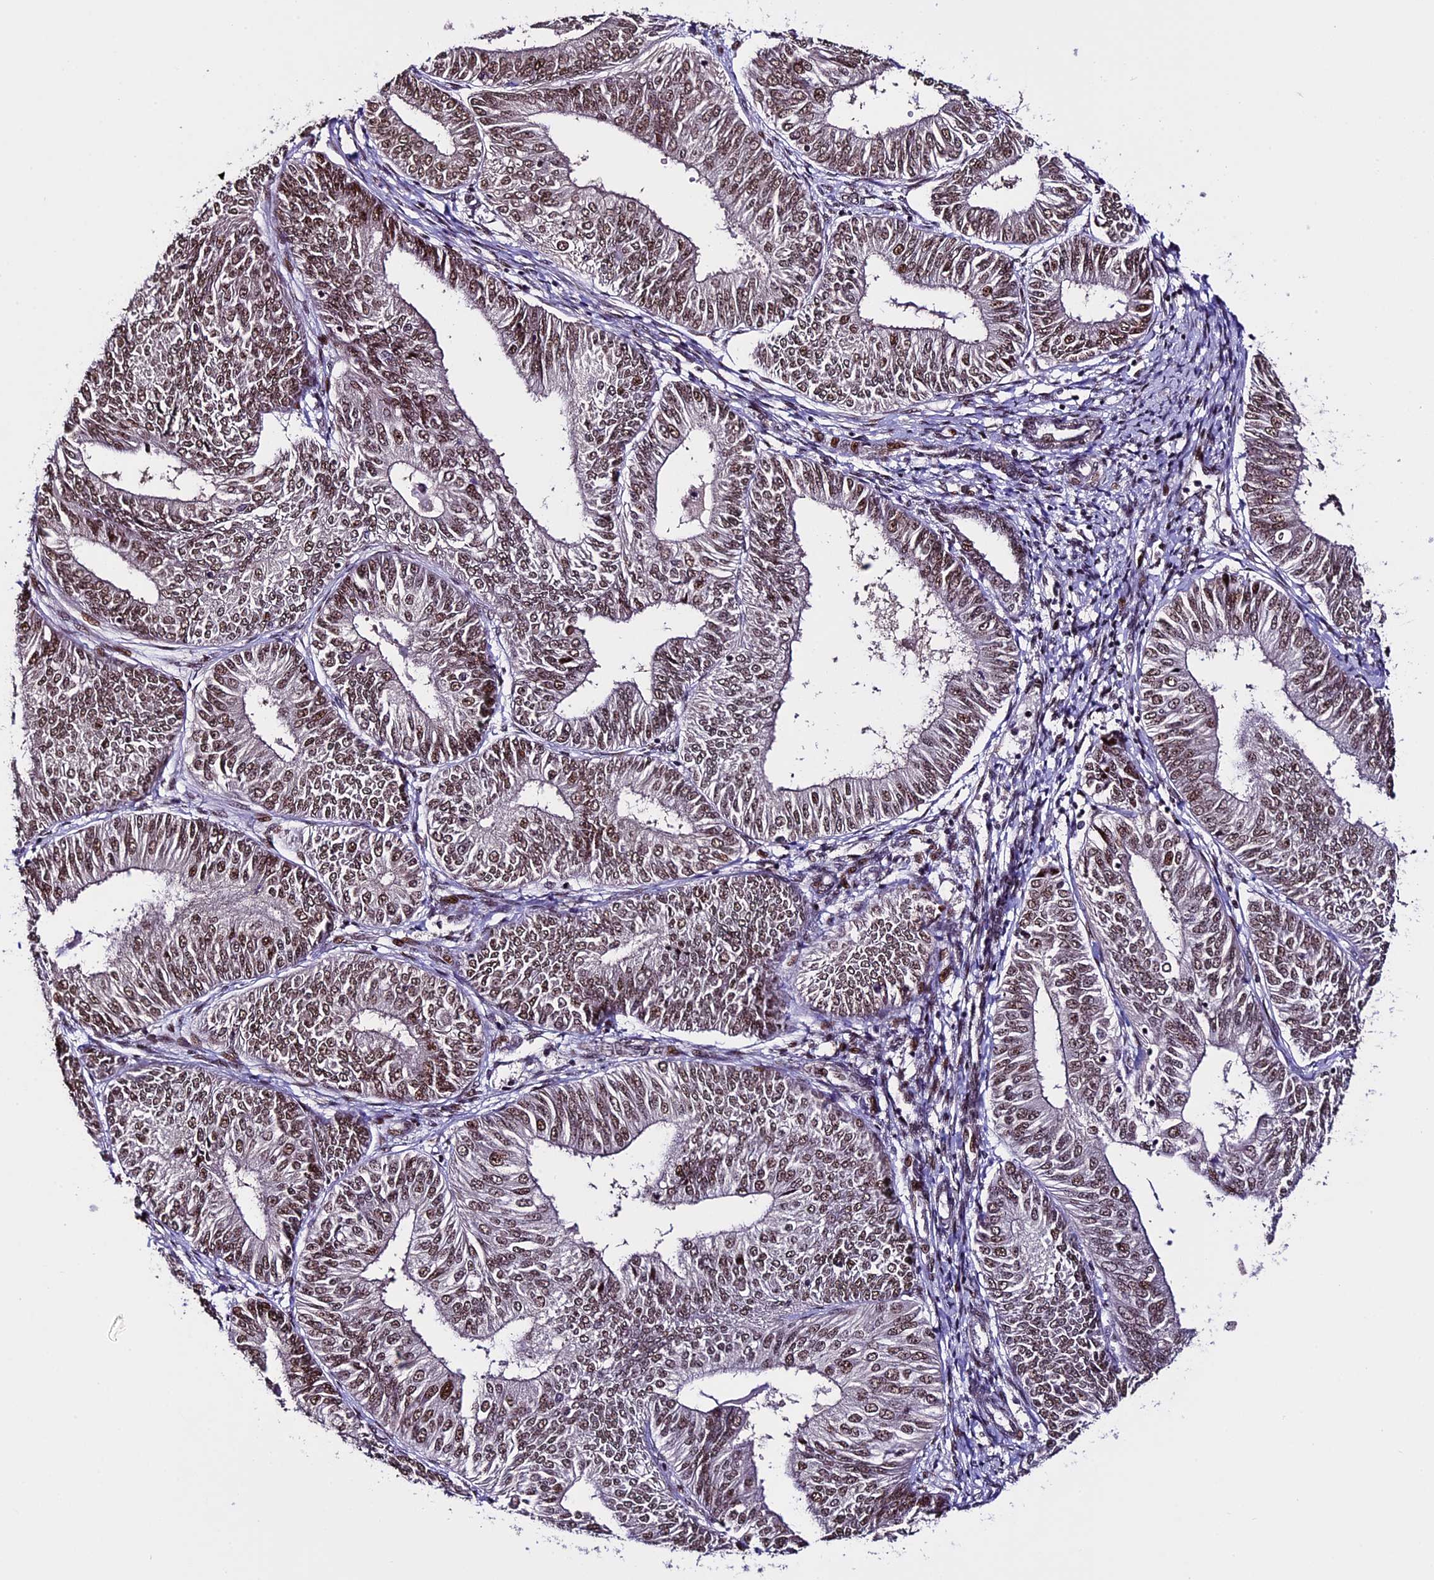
{"staining": {"intensity": "moderate", "quantity": ">75%", "location": "nuclear"}, "tissue": "endometrial cancer", "cell_type": "Tumor cells", "image_type": "cancer", "snomed": [{"axis": "morphology", "description": "Adenocarcinoma, NOS"}, {"axis": "topography", "description": "Endometrium"}], "caption": "Immunohistochemical staining of endometrial cancer displays moderate nuclear protein expression in about >75% of tumor cells.", "gene": "TCP11L2", "patient": {"sex": "female", "age": 58}}